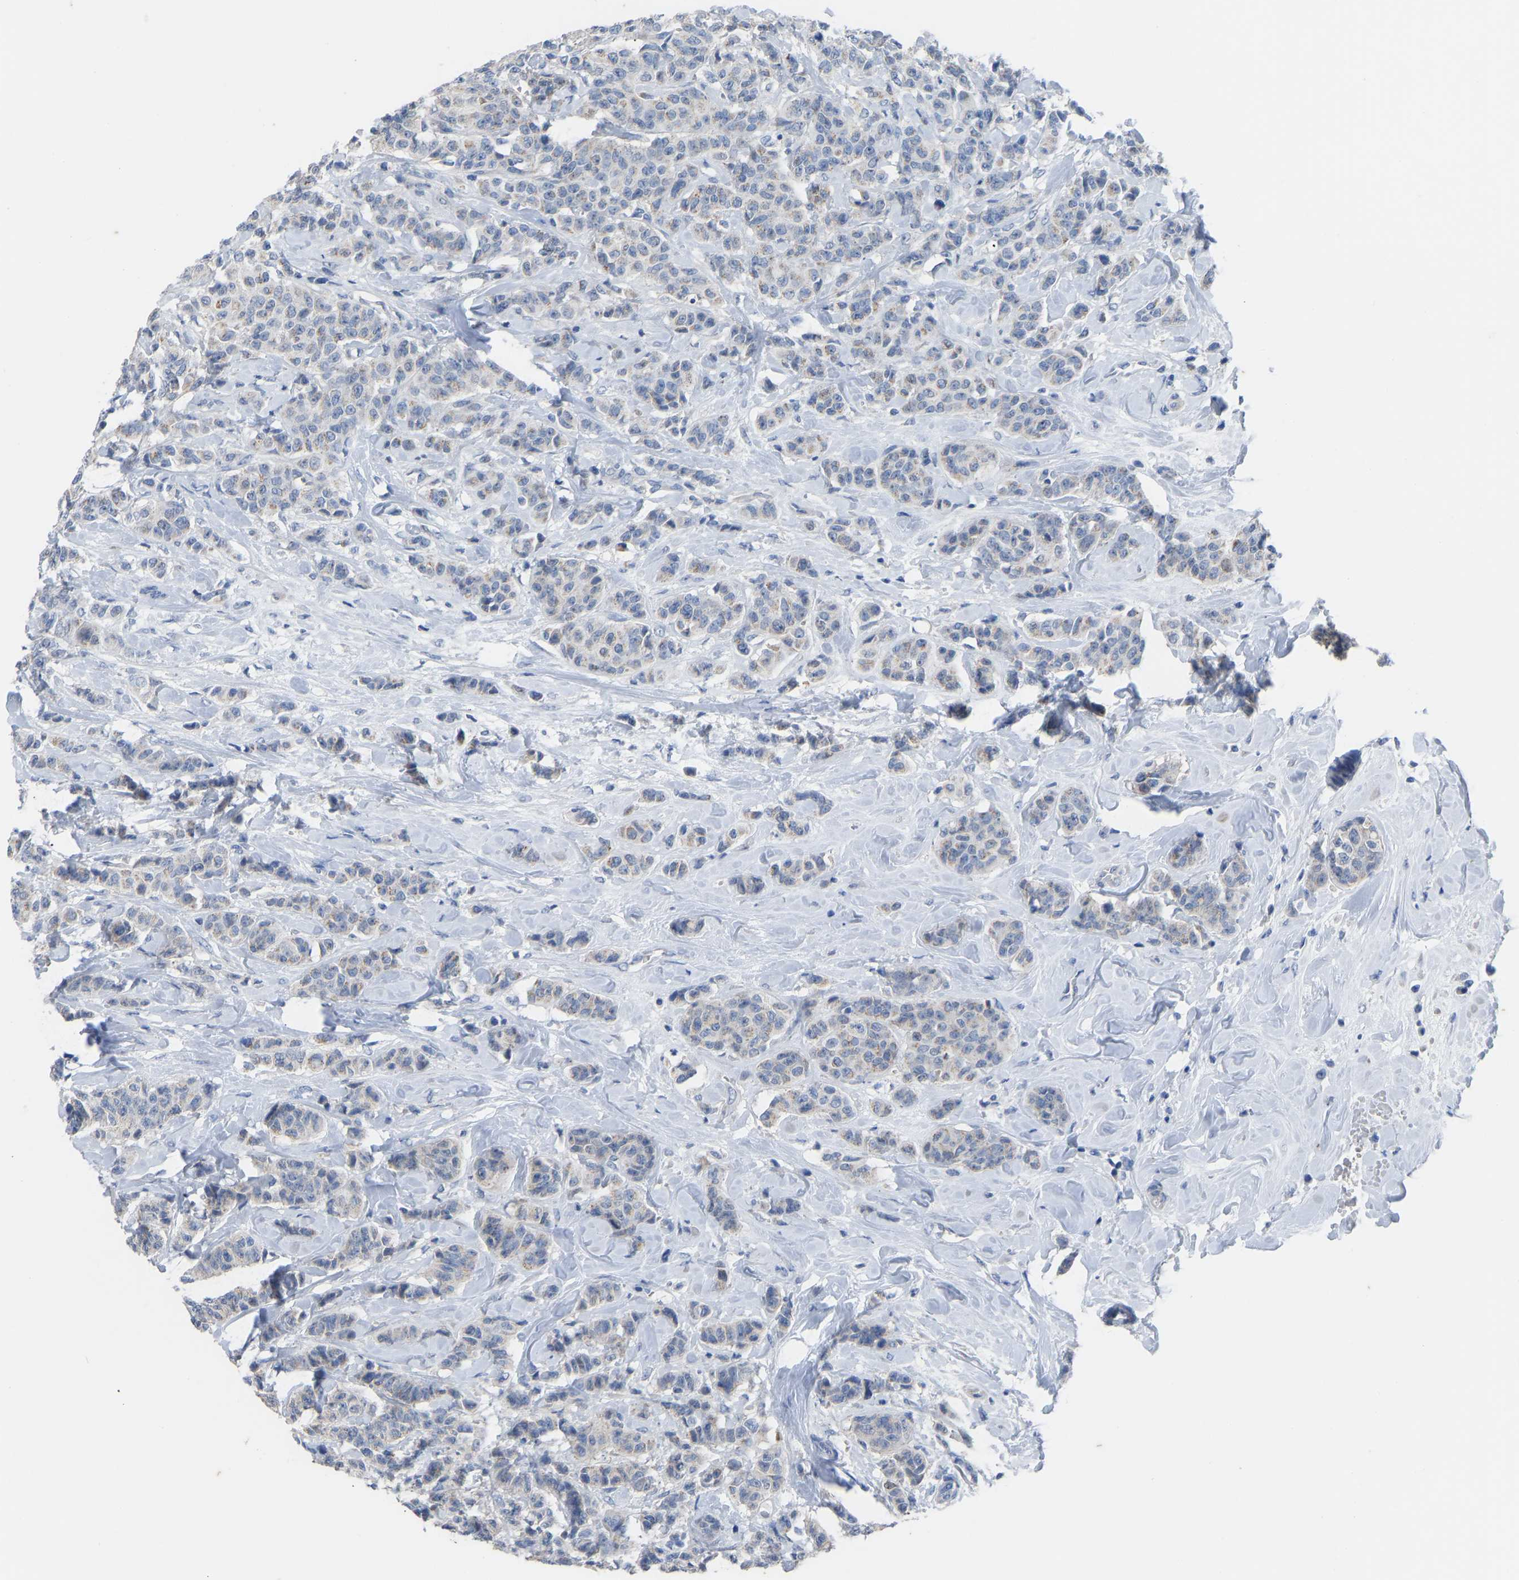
{"staining": {"intensity": "weak", "quantity": "25%-75%", "location": "cytoplasmic/membranous"}, "tissue": "breast cancer", "cell_type": "Tumor cells", "image_type": "cancer", "snomed": [{"axis": "morphology", "description": "Normal tissue, NOS"}, {"axis": "morphology", "description": "Duct carcinoma"}, {"axis": "topography", "description": "Breast"}], "caption": "High-magnification brightfield microscopy of breast cancer (invasive ductal carcinoma) stained with DAB (brown) and counterstained with hematoxylin (blue). tumor cells exhibit weak cytoplasmic/membranous staining is identified in about25%-75% of cells.", "gene": "OLIG2", "patient": {"sex": "female", "age": 40}}